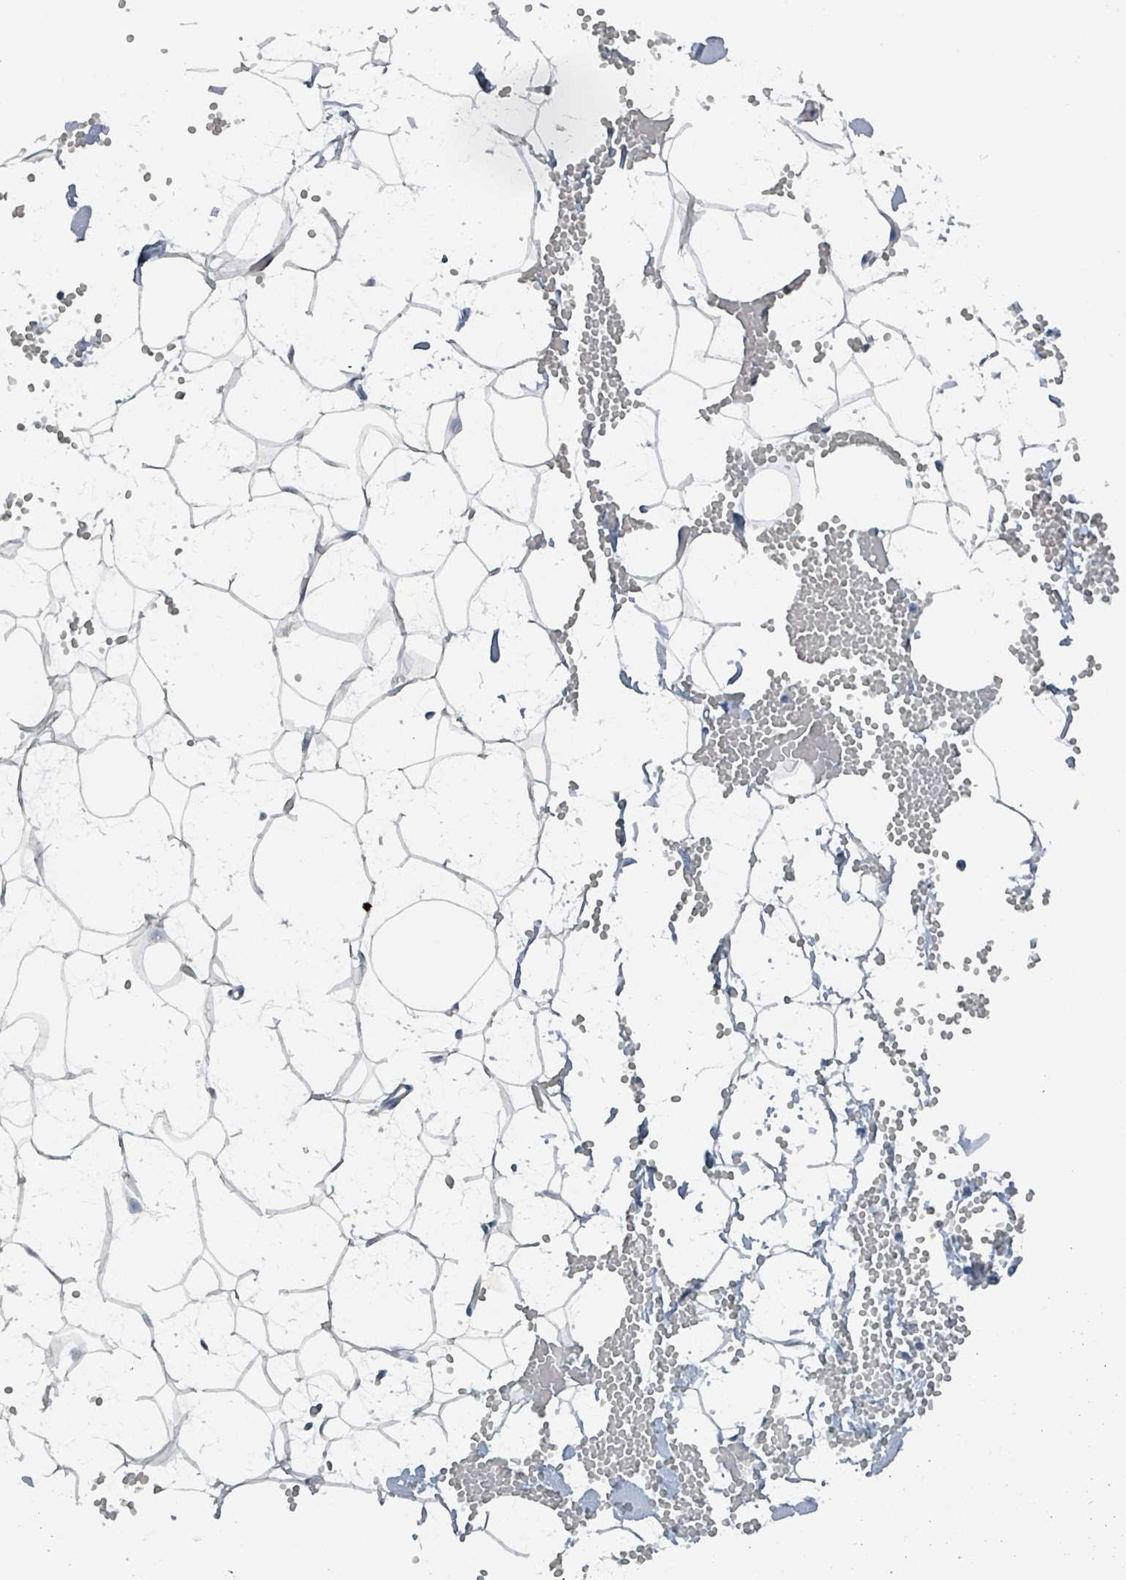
{"staining": {"intensity": "negative", "quantity": "none", "location": "none"}, "tissue": "adipose tissue", "cell_type": "Adipocytes", "image_type": "normal", "snomed": [{"axis": "morphology", "description": "Normal tissue, NOS"}, {"axis": "topography", "description": "Breast"}], "caption": "Benign adipose tissue was stained to show a protein in brown. There is no significant expression in adipocytes. (IHC, brightfield microscopy, high magnification).", "gene": "GAMT", "patient": {"sex": "female", "age": 23}}